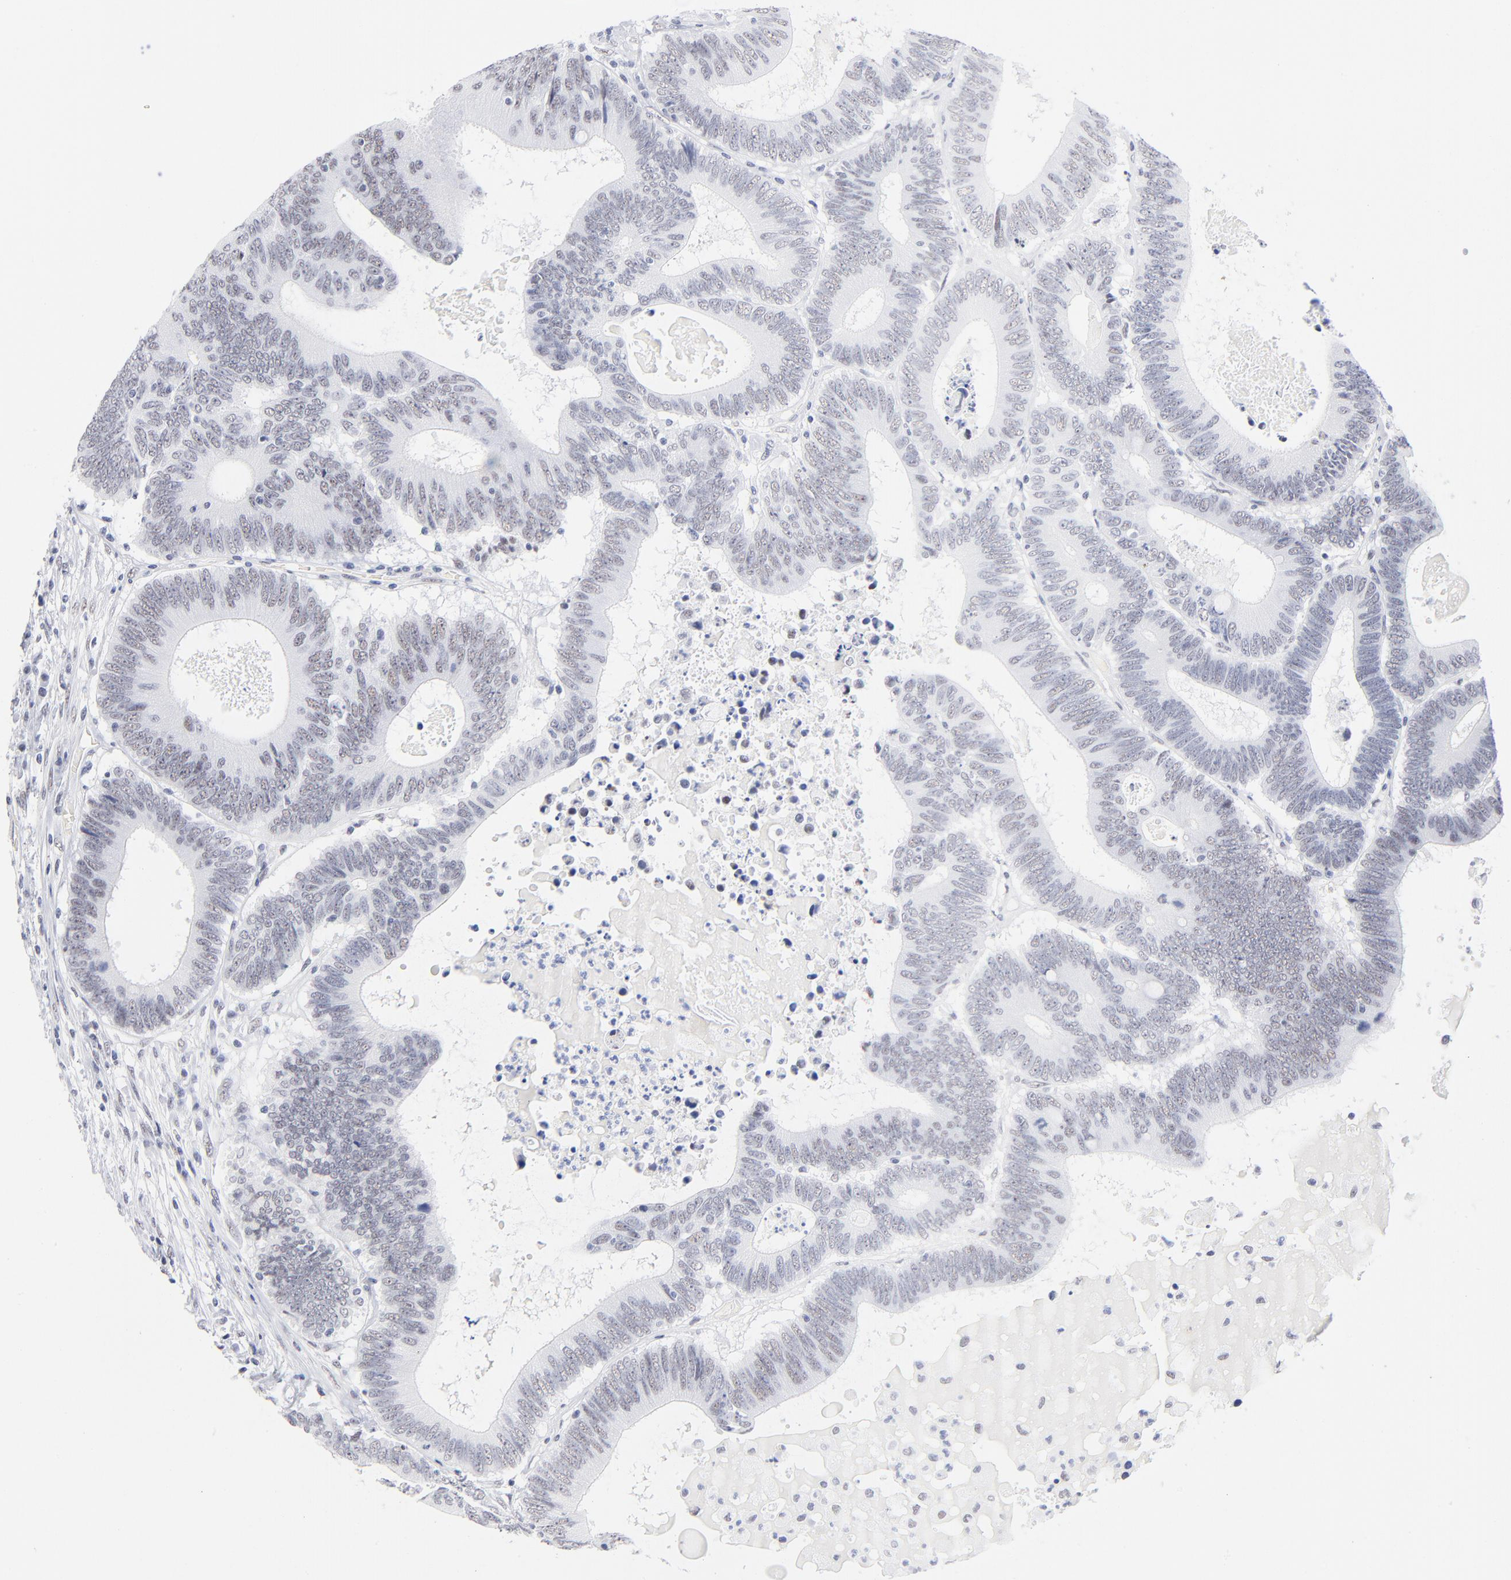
{"staining": {"intensity": "weak", "quantity": "<25%", "location": "nuclear"}, "tissue": "colorectal cancer", "cell_type": "Tumor cells", "image_type": "cancer", "snomed": [{"axis": "morphology", "description": "Adenocarcinoma, NOS"}, {"axis": "topography", "description": "Colon"}], "caption": "Immunohistochemistry (IHC) histopathology image of neoplastic tissue: human colorectal adenocarcinoma stained with DAB (3,3'-diaminobenzidine) demonstrates no significant protein positivity in tumor cells.", "gene": "SNRPB", "patient": {"sex": "female", "age": 78}}